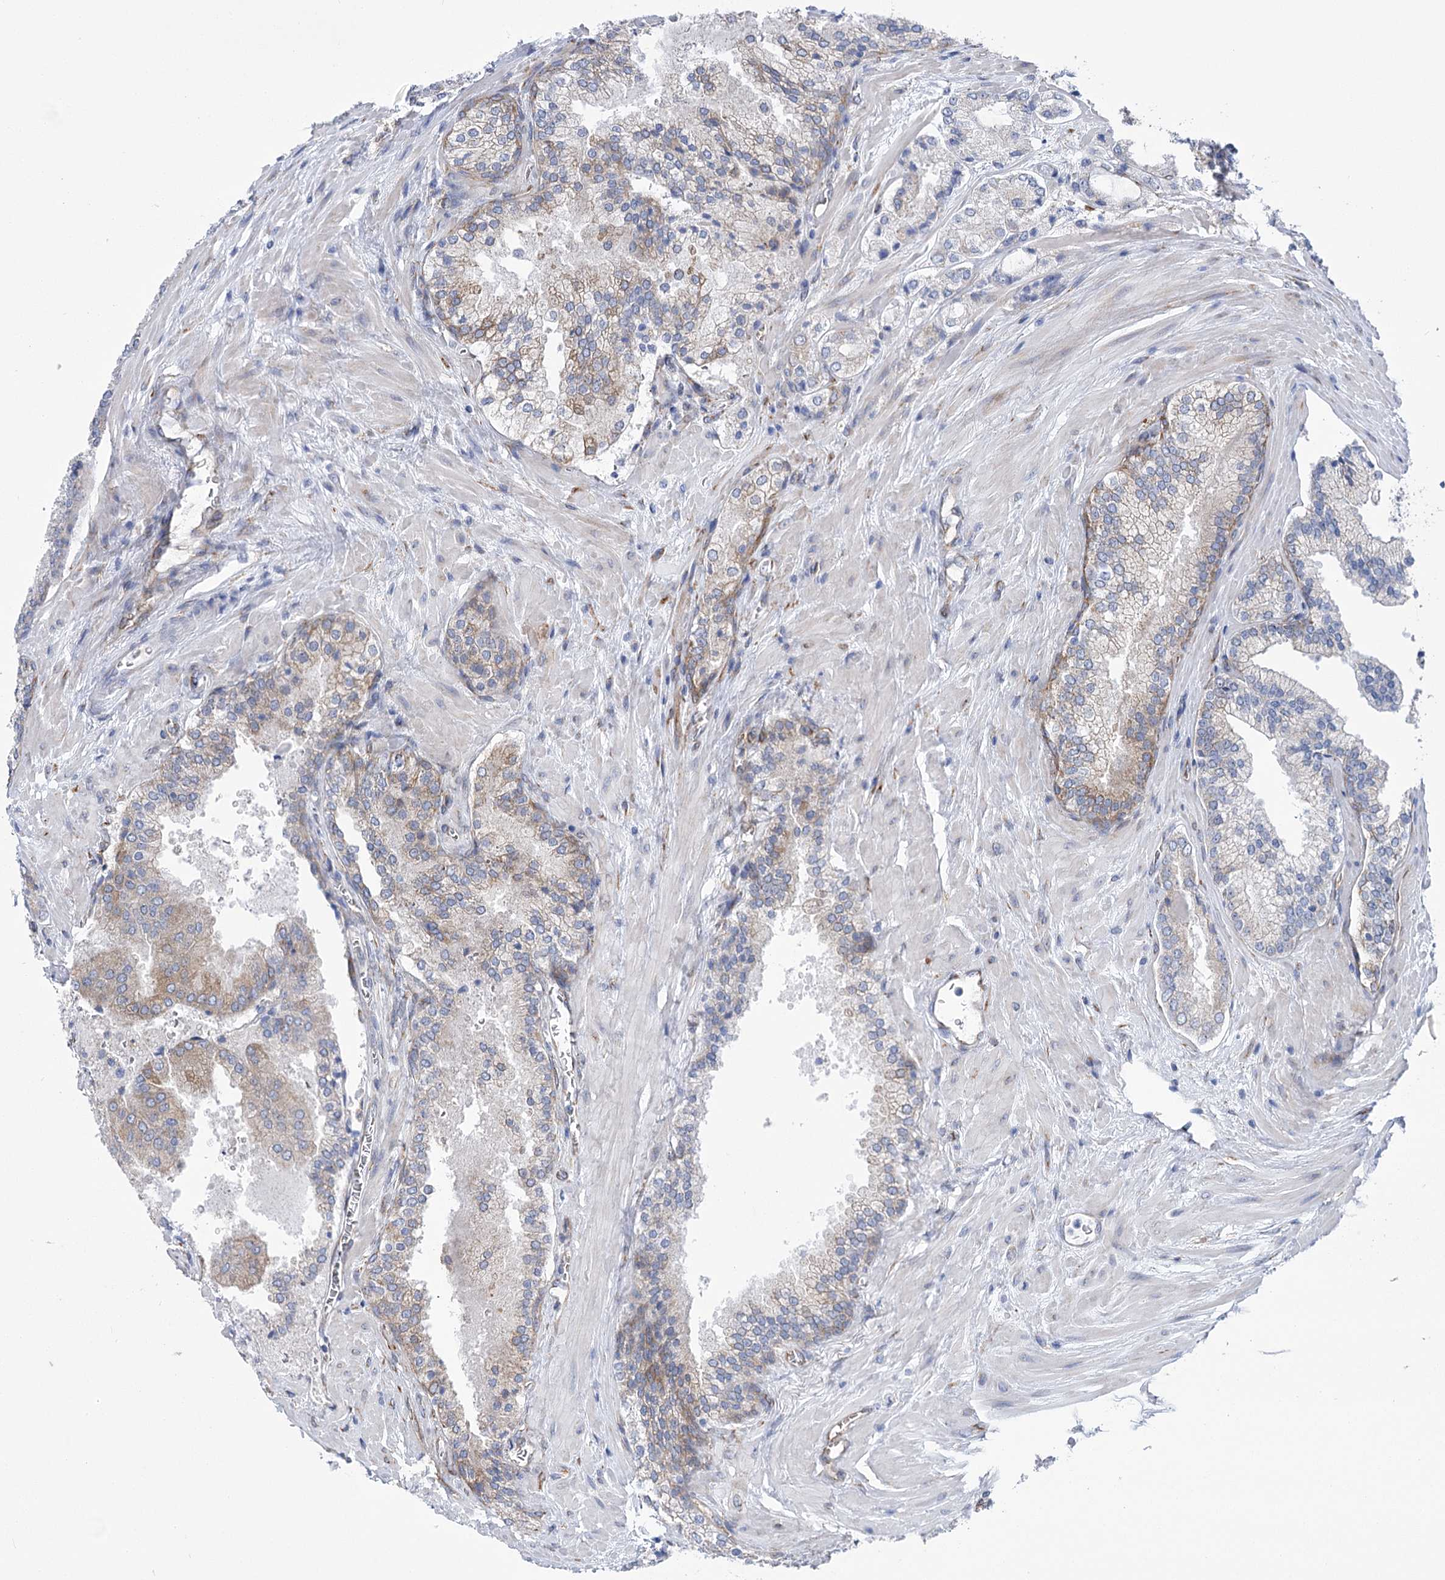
{"staining": {"intensity": "weak", "quantity": "<25%", "location": "cytoplasmic/membranous"}, "tissue": "prostate cancer", "cell_type": "Tumor cells", "image_type": "cancer", "snomed": [{"axis": "morphology", "description": "Adenocarcinoma, Low grade"}, {"axis": "topography", "description": "Prostate"}], "caption": "There is no significant staining in tumor cells of low-grade adenocarcinoma (prostate).", "gene": "YTHDC2", "patient": {"sex": "male", "age": 74}}